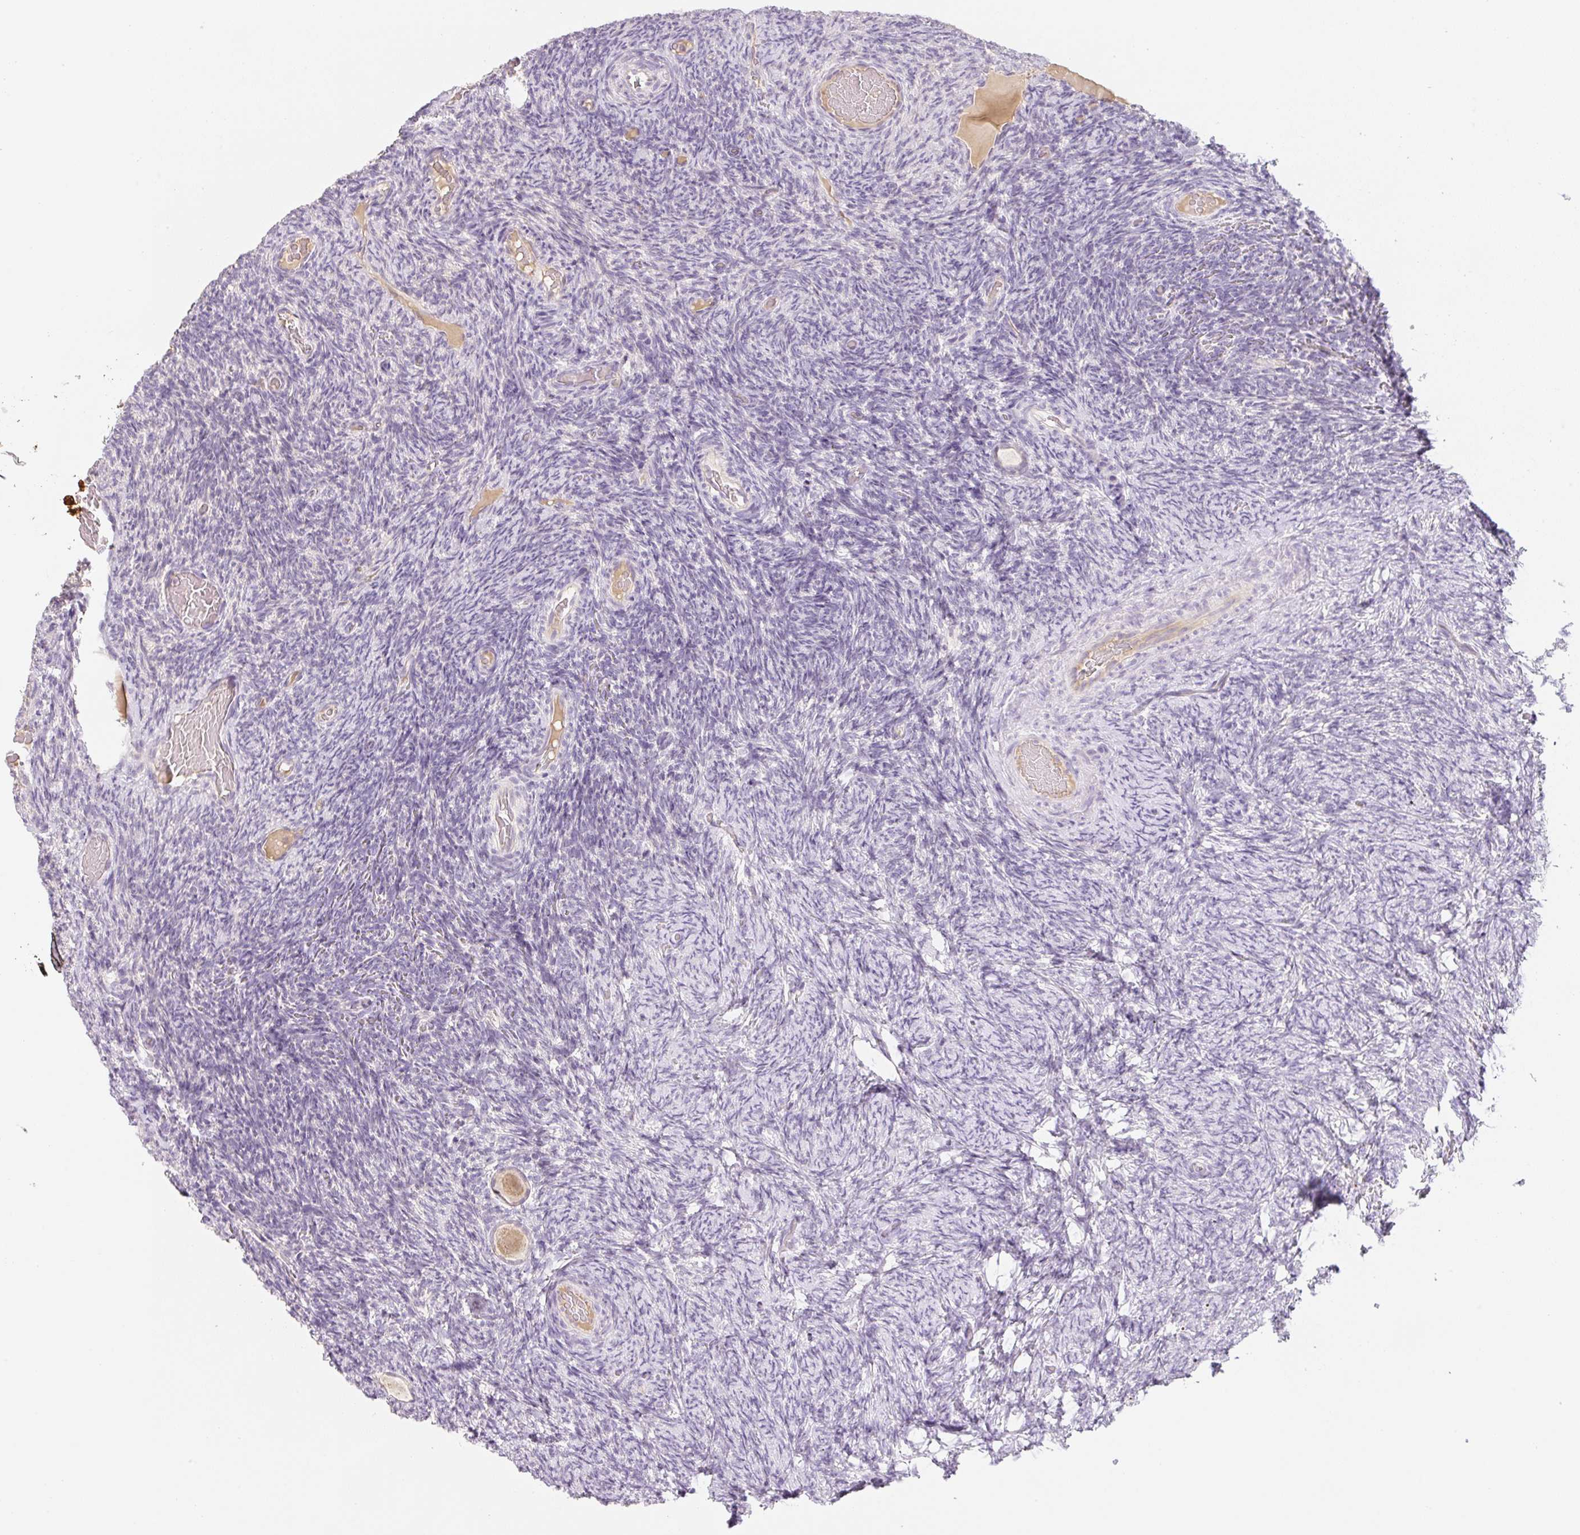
{"staining": {"intensity": "weak", "quantity": ">75%", "location": "nuclear"}, "tissue": "ovary", "cell_type": "Follicle cells", "image_type": "normal", "snomed": [{"axis": "morphology", "description": "Normal tissue, NOS"}, {"axis": "topography", "description": "Ovary"}], "caption": "High-magnification brightfield microscopy of benign ovary stained with DAB (brown) and counterstained with hematoxylin (blue). follicle cells exhibit weak nuclear positivity is identified in about>75% of cells.", "gene": "MIA2", "patient": {"sex": "female", "age": 34}}